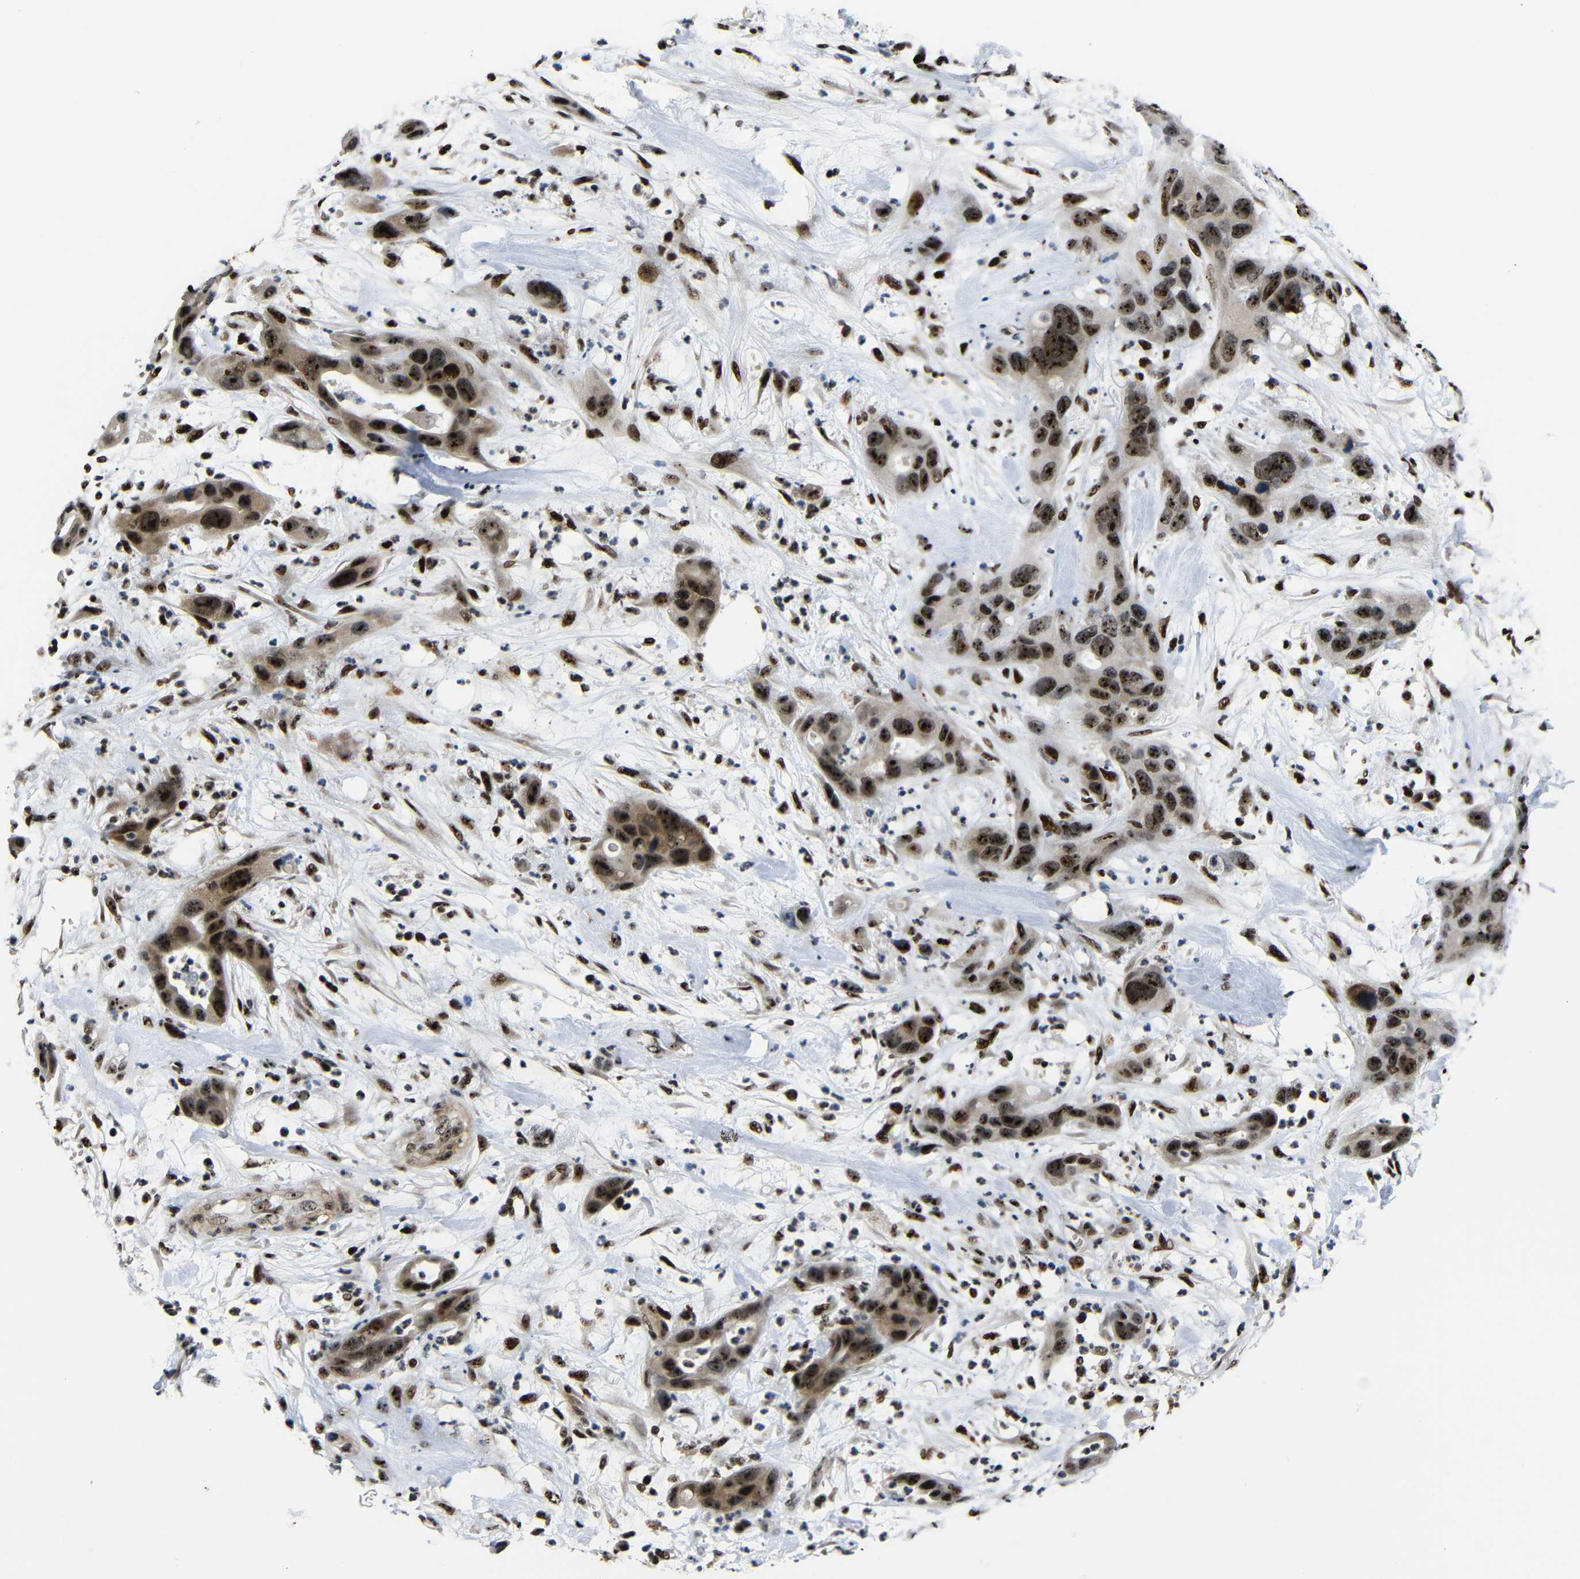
{"staining": {"intensity": "strong", "quantity": ">75%", "location": "nuclear"}, "tissue": "pancreatic cancer", "cell_type": "Tumor cells", "image_type": "cancer", "snomed": [{"axis": "morphology", "description": "Adenocarcinoma, NOS"}, {"axis": "topography", "description": "Pancreas"}], "caption": "Immunohistochemical staining of pancreatic cancer demonstrates high levels of strong nuclear protein staining in about >75% of tumor cells. The staining is performed using DAB brown chromogen to label protein expression. The nuclei are counter-stained blue using hematoxylin.", "gene": "SETDB2", "patient": {"sex": "female", "age": 71}}